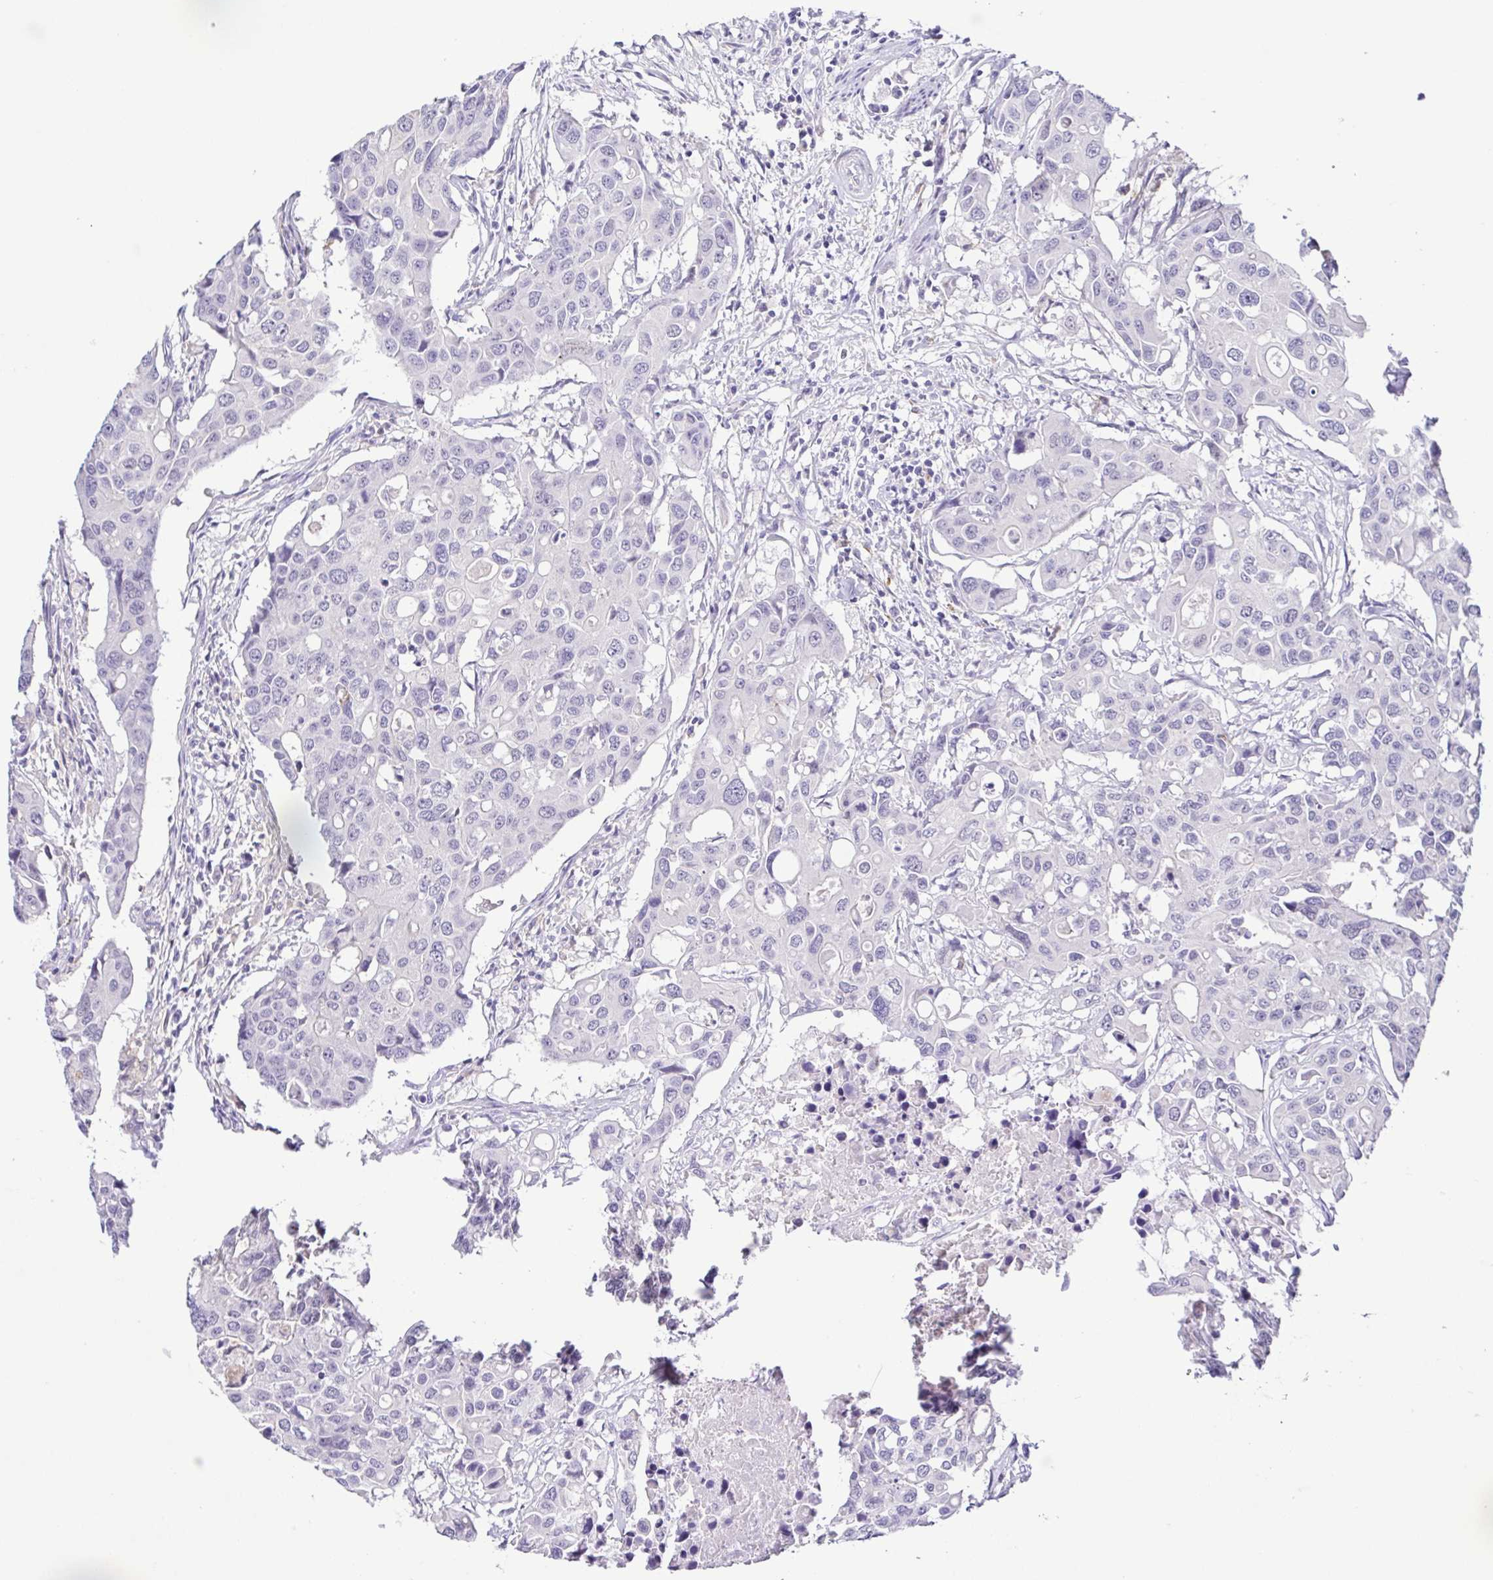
{"staining": {"intensity": "negative", "quantity": "none", "location": "none"}, "tissue": "colorectal cancer", "cell_type": "Tumor cells", "image_type": "cancer", "snomed": [{"axis": "morphology", "description": "Adenocarcinoma, NOS"}, {"axis": "topography", "description": "Colon"}], "caption": "IHC of colorectal cancer demonstrates no expression in tumor cells.", "gene": "TERT", "patient": {"sex": "male", "age": 77}}